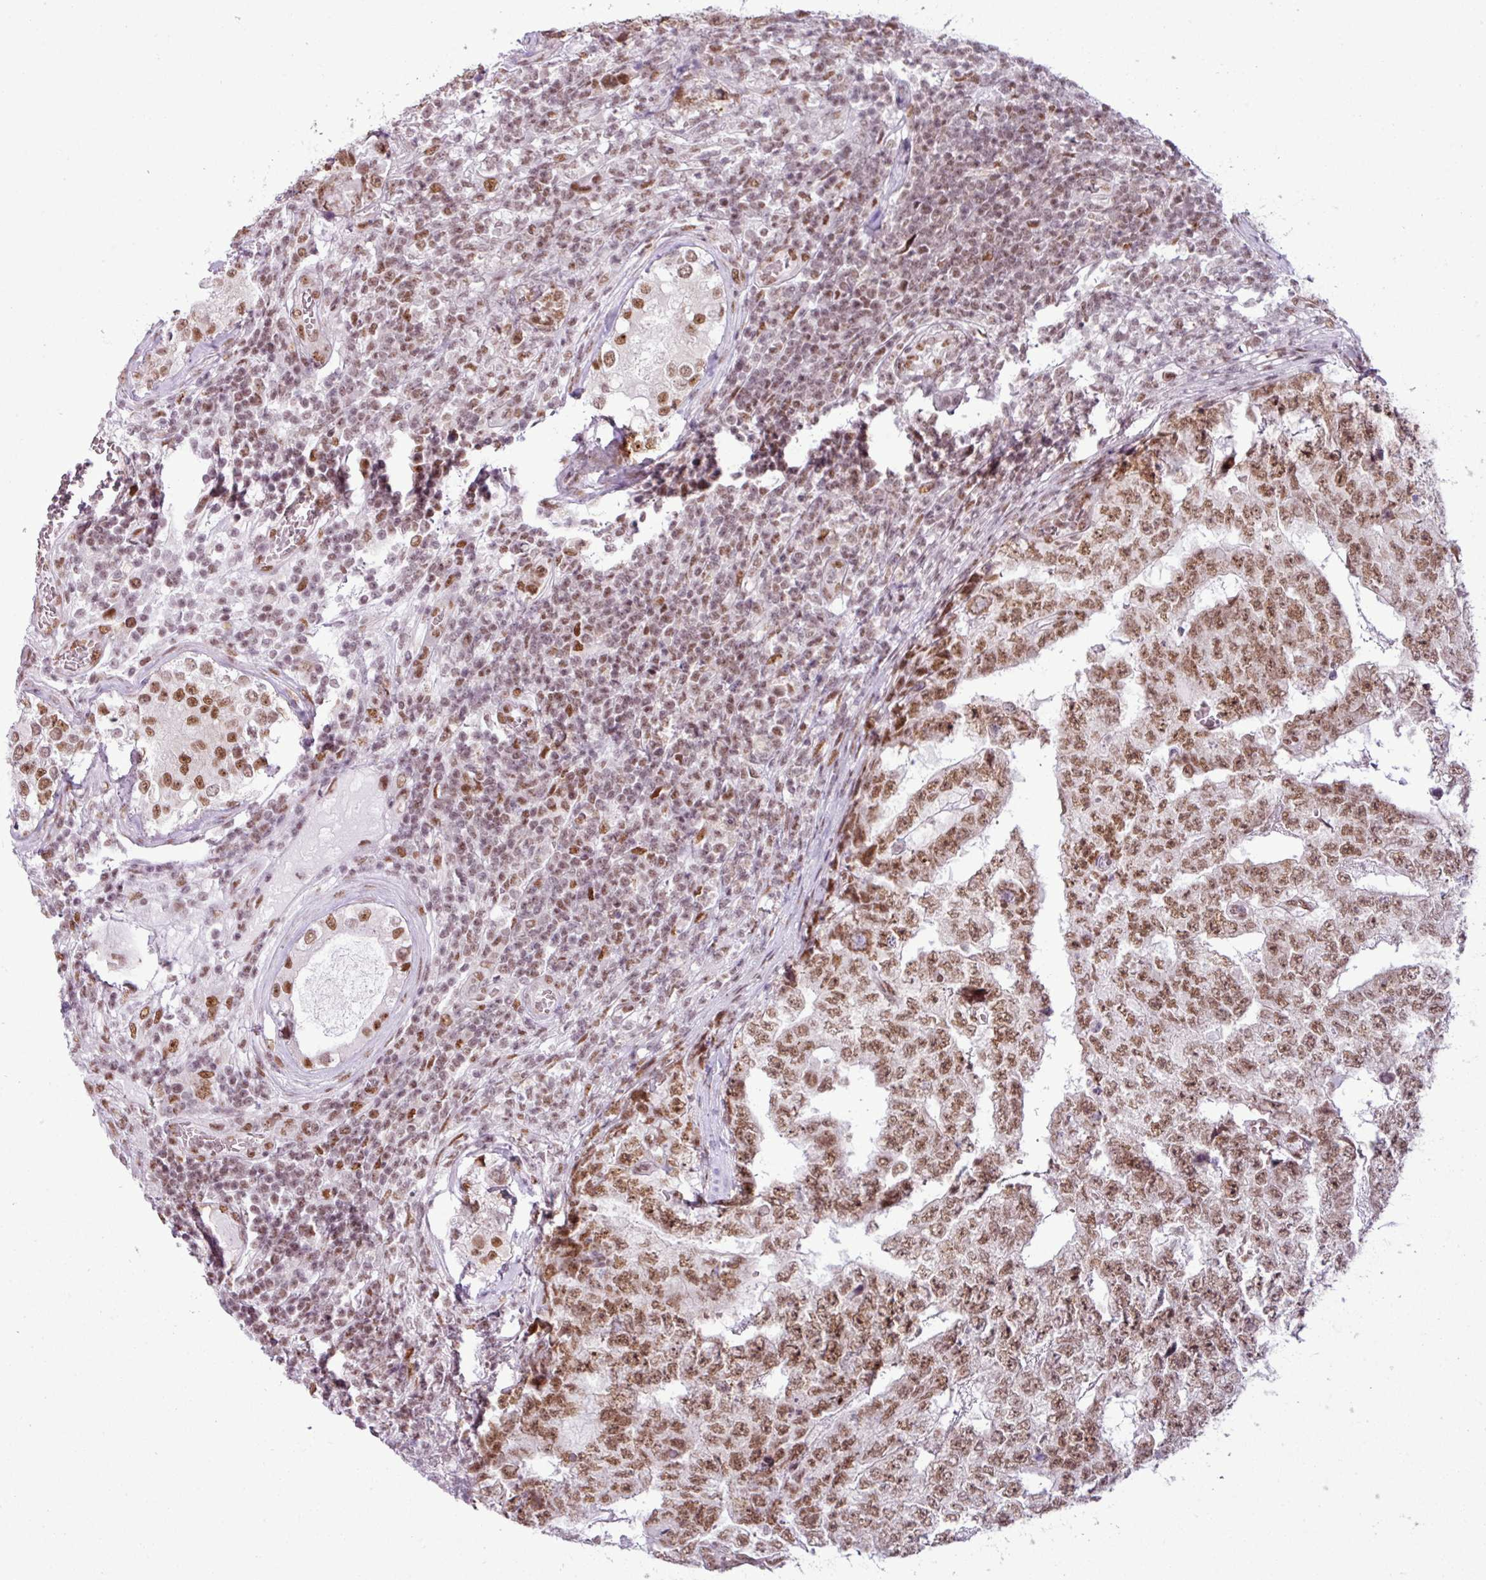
{"staining": {"intensity": "moderate", "quantity": ">75%", "location": "nuclear"}, "tissue": "testis cancer", "cell_type": "Tumor cells", "image_type": "cancer", "snomed": [{"axis": "morphology", "description": "Carcinoma, Embryonal, NOS"}, {"axis": "topography", "description": "Testis"}], "caption": "DAB immunohistochemical staining of testis cancer reveals moderate nuclear protein expression in approximately >75% of tumor cells. Nuclei are stained in blue.", "gene": "ARL6IP4", "patient": {"sex": "male", "age": 25}}